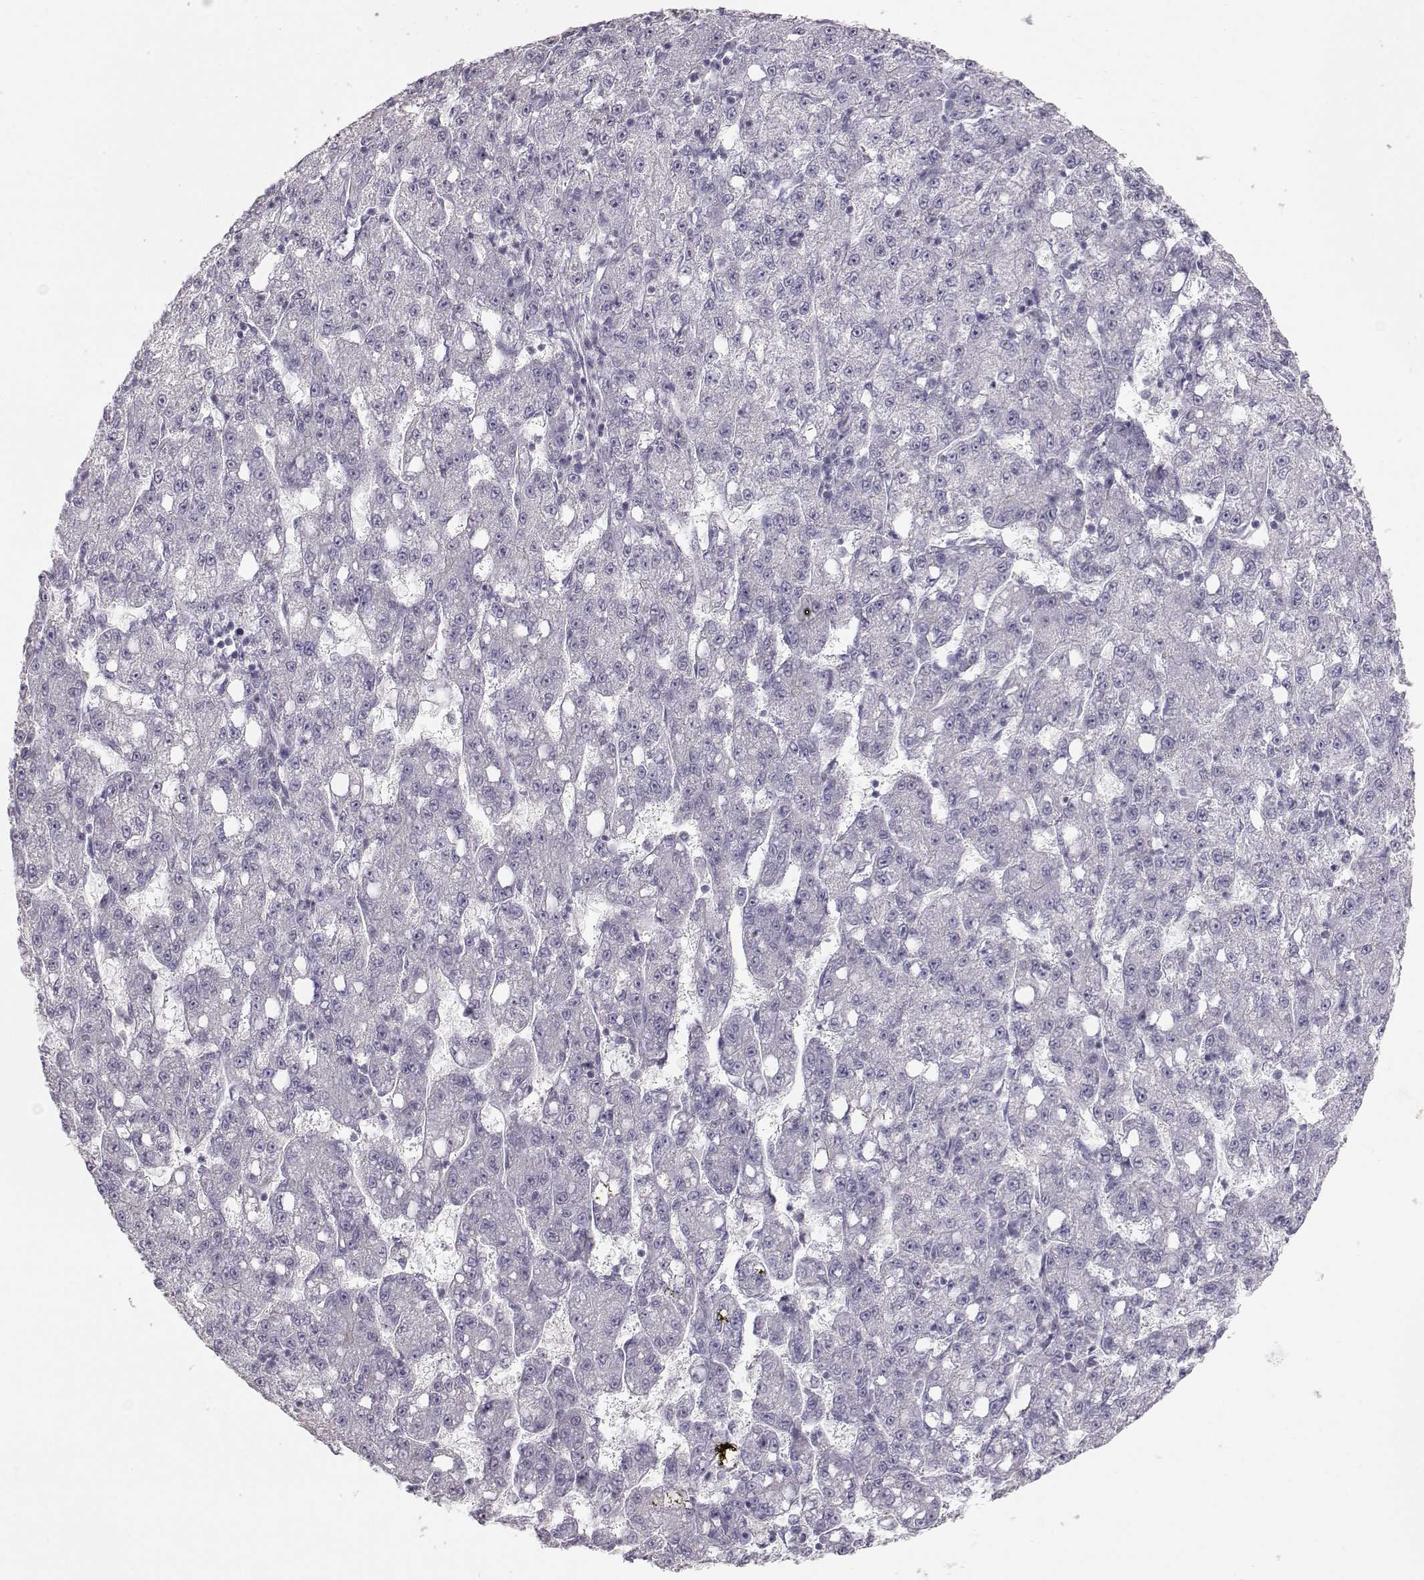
{"staining": {"intensity": "negative", "quantity": "none", "location": "none"}, "tissue": "liver cancer", "cell_type": "Tumor cells", "image_type": "cancer", "snomed": [{"axis": "morphology", "description": "Carcinoma, Hepatocellular, NOS"}, {"axis": "topography", "description": "Liver"}], "caption": "An IHC micrograph of liver cancer is shown. There is no staining in tumor cells of liver cancer. (DAB IHC, high magnification).", "gene": "FAM205A", "patient": {"sex": "female", "age": 65}}